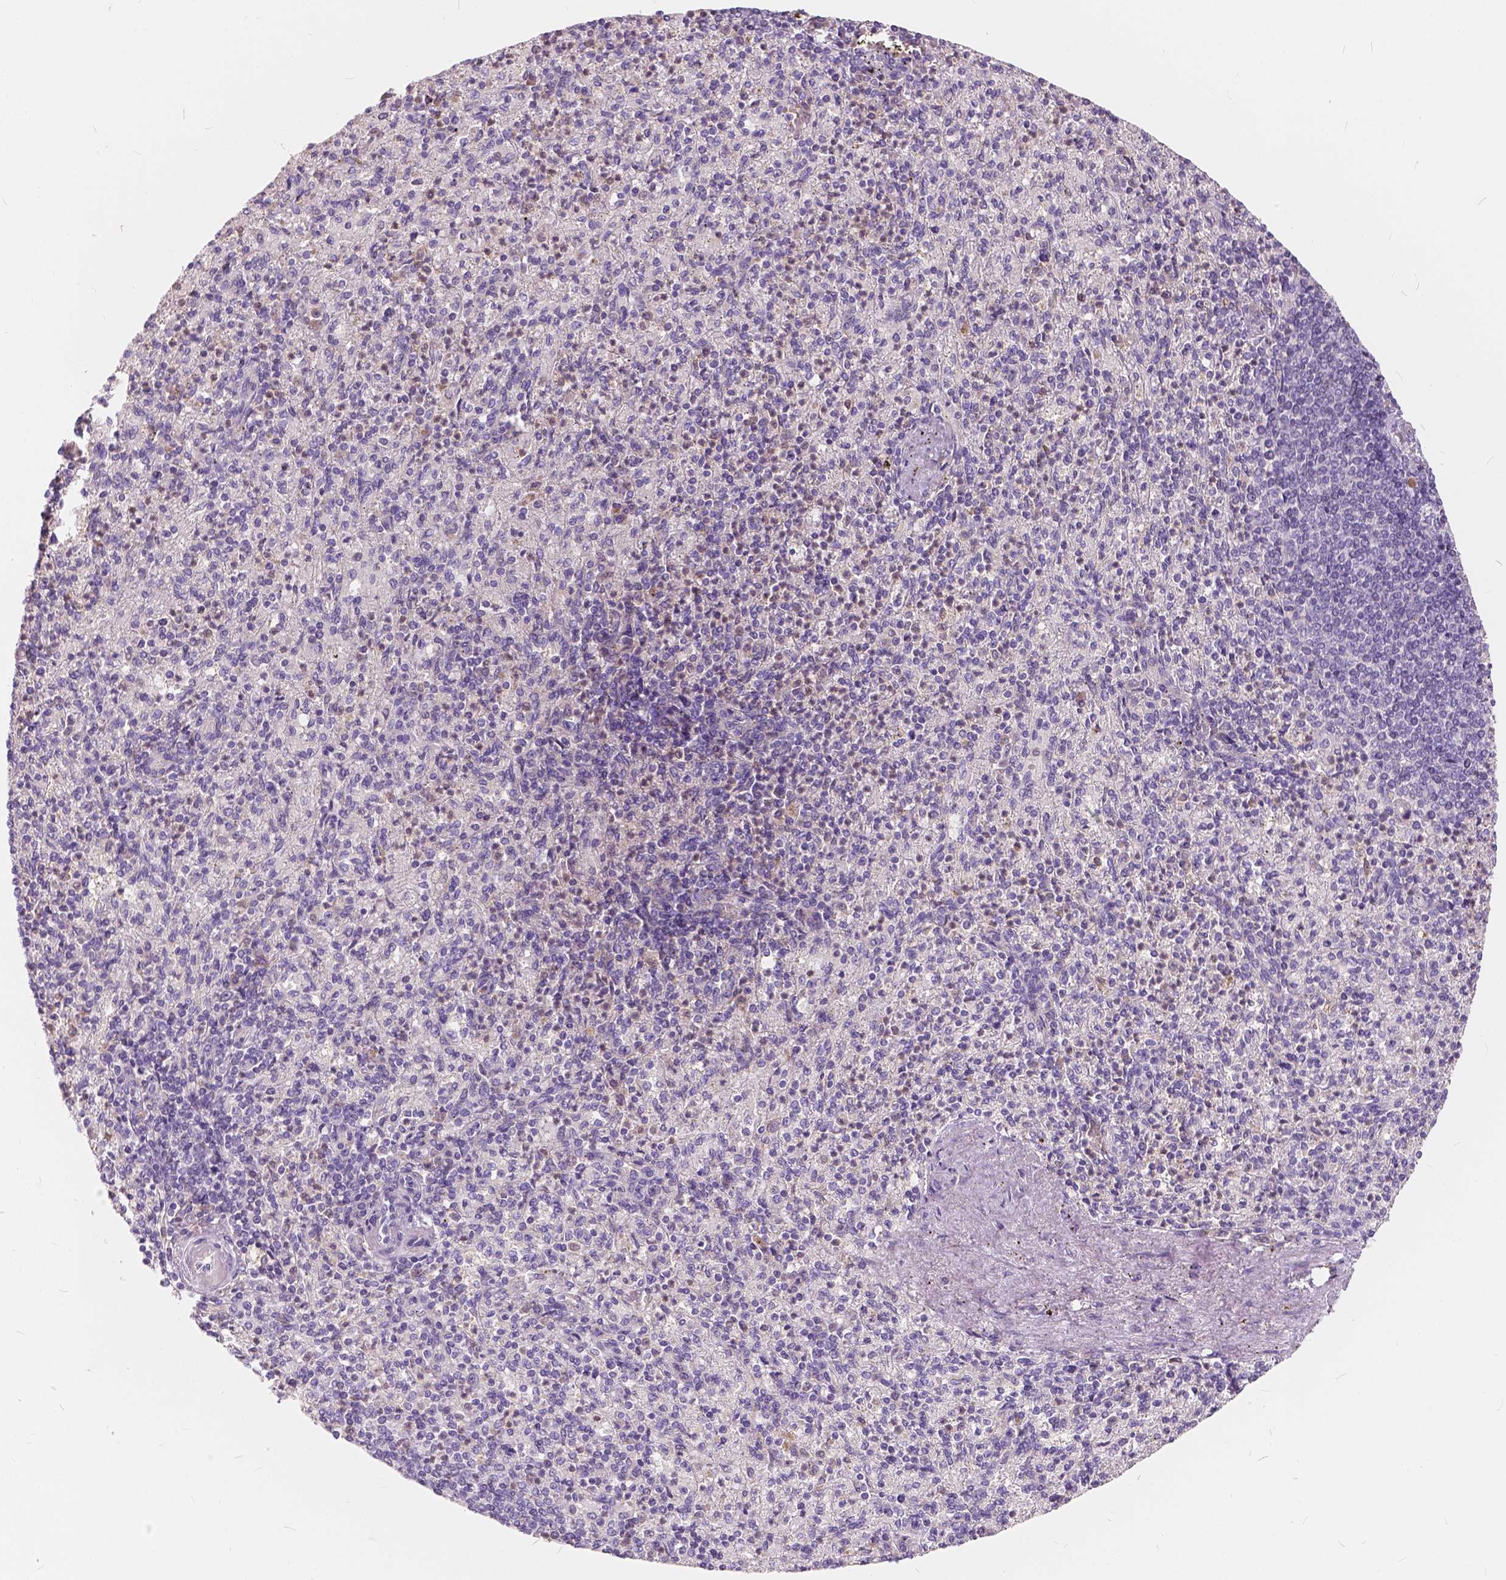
{"staining": {"intensity": "negative", "quantity": "none", "location": "none"}, "tissue": "spleen", "cell_type": "Cells in red pulp", "image_type": "normal", "snomed": [{"axis": "morphology", "description": "Normal tissue, NOS"}, {"axis": "topography", "description": "Spleen"}], "caption": "Immunohistochemistry of normal human spleen displays no positivity in cells in red pulp.", "gene": "KIAA0513", "patient": {"sex": "female", "age": 74}}